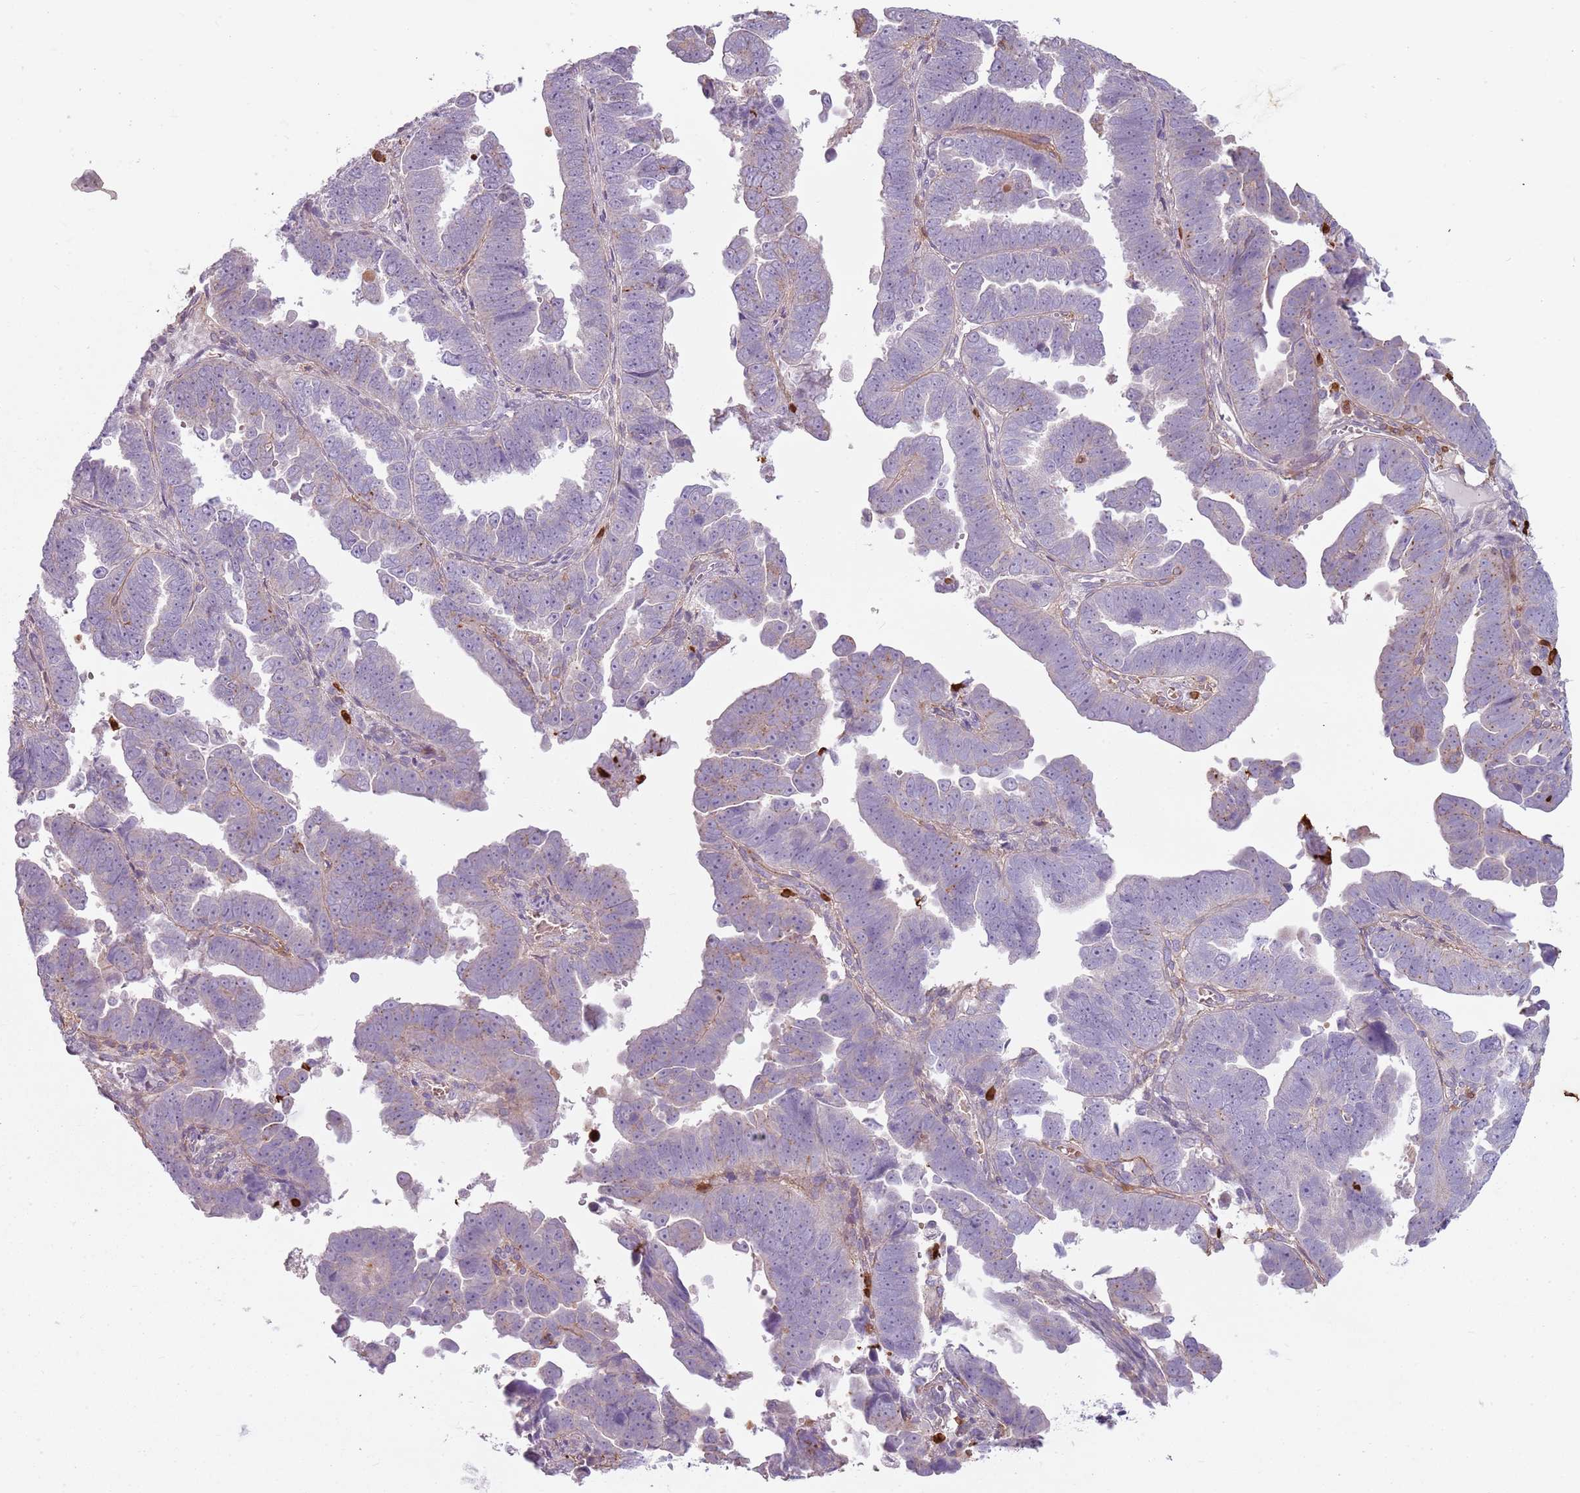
{"staining": {"intensity": "negative", "quantity": "none", "location": "none"}, "tissue": "endometrial cancer", "cell_type": "Tumor cells", "image_type": "cancer", "snomed": [{"axis": "morphology", "description": "Adenocarcinoma, NOS"}, {"axis": "topography", "description": "Endometrium"}], "caption": "Immunohistochemical staining of human adenocarcinoma (endometrial) exhibits no significant staining in tumor cells.", "gene": "SPAG4", "patient": {"sex": "female", "age": 75}}